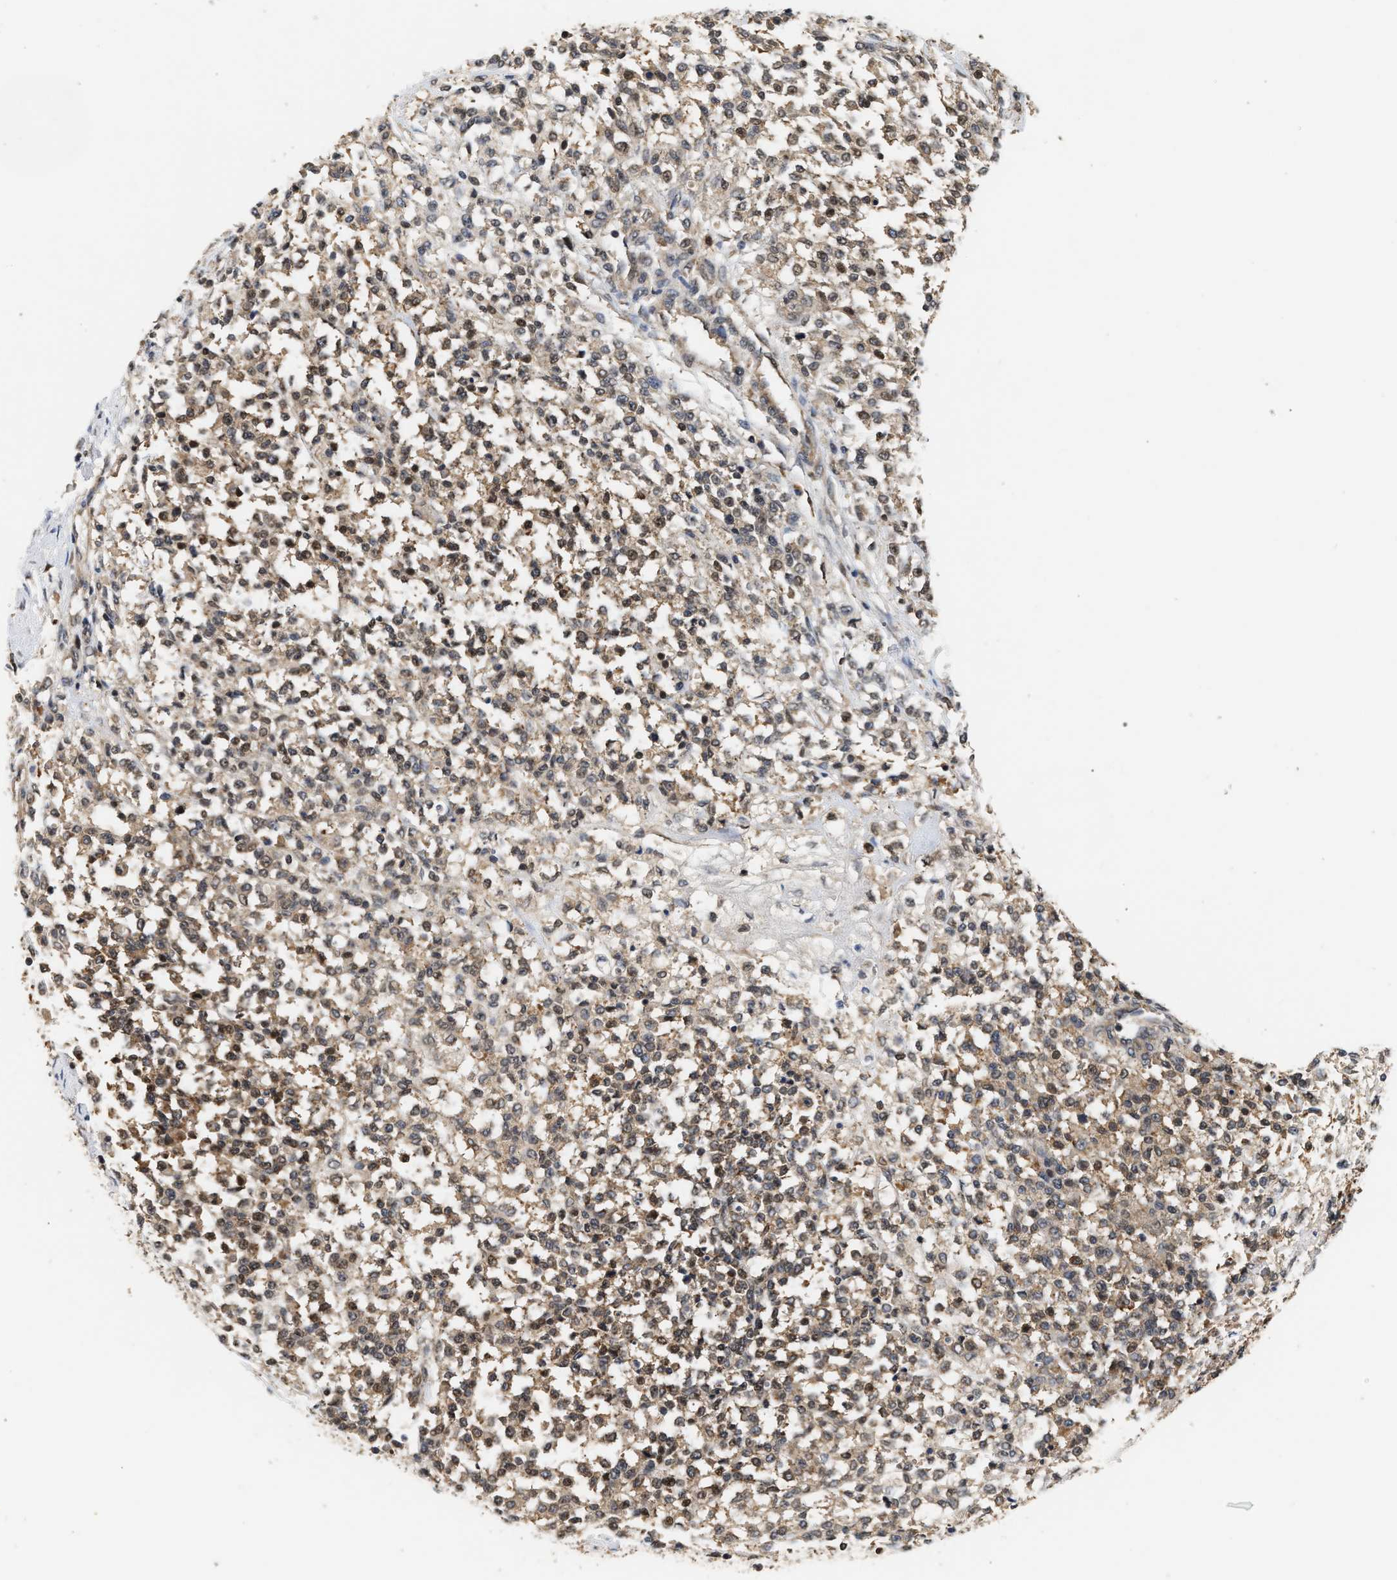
{"staining": {"intensity": "weak", "quantity": ">75%", "location": "cytoplasmic/membranous,nuclear"}, "tissue": "testis cancer", "cell_type": "Tumor cells", "image_type": "cancer", "snomed": [{"axis": "morphology", "description": "Seminoma, NOS"}, {"axis": "topography", "description": "Testis"}], "caption": "There is low levels of weak cytoplasmic/membranous and nuclear positivity in tumor cells of testis cancer, as demonstrated by immunohistochemical staining (brown color).", "gene": "ABHD5", "patient": {"sex": "male", "age": 59}}